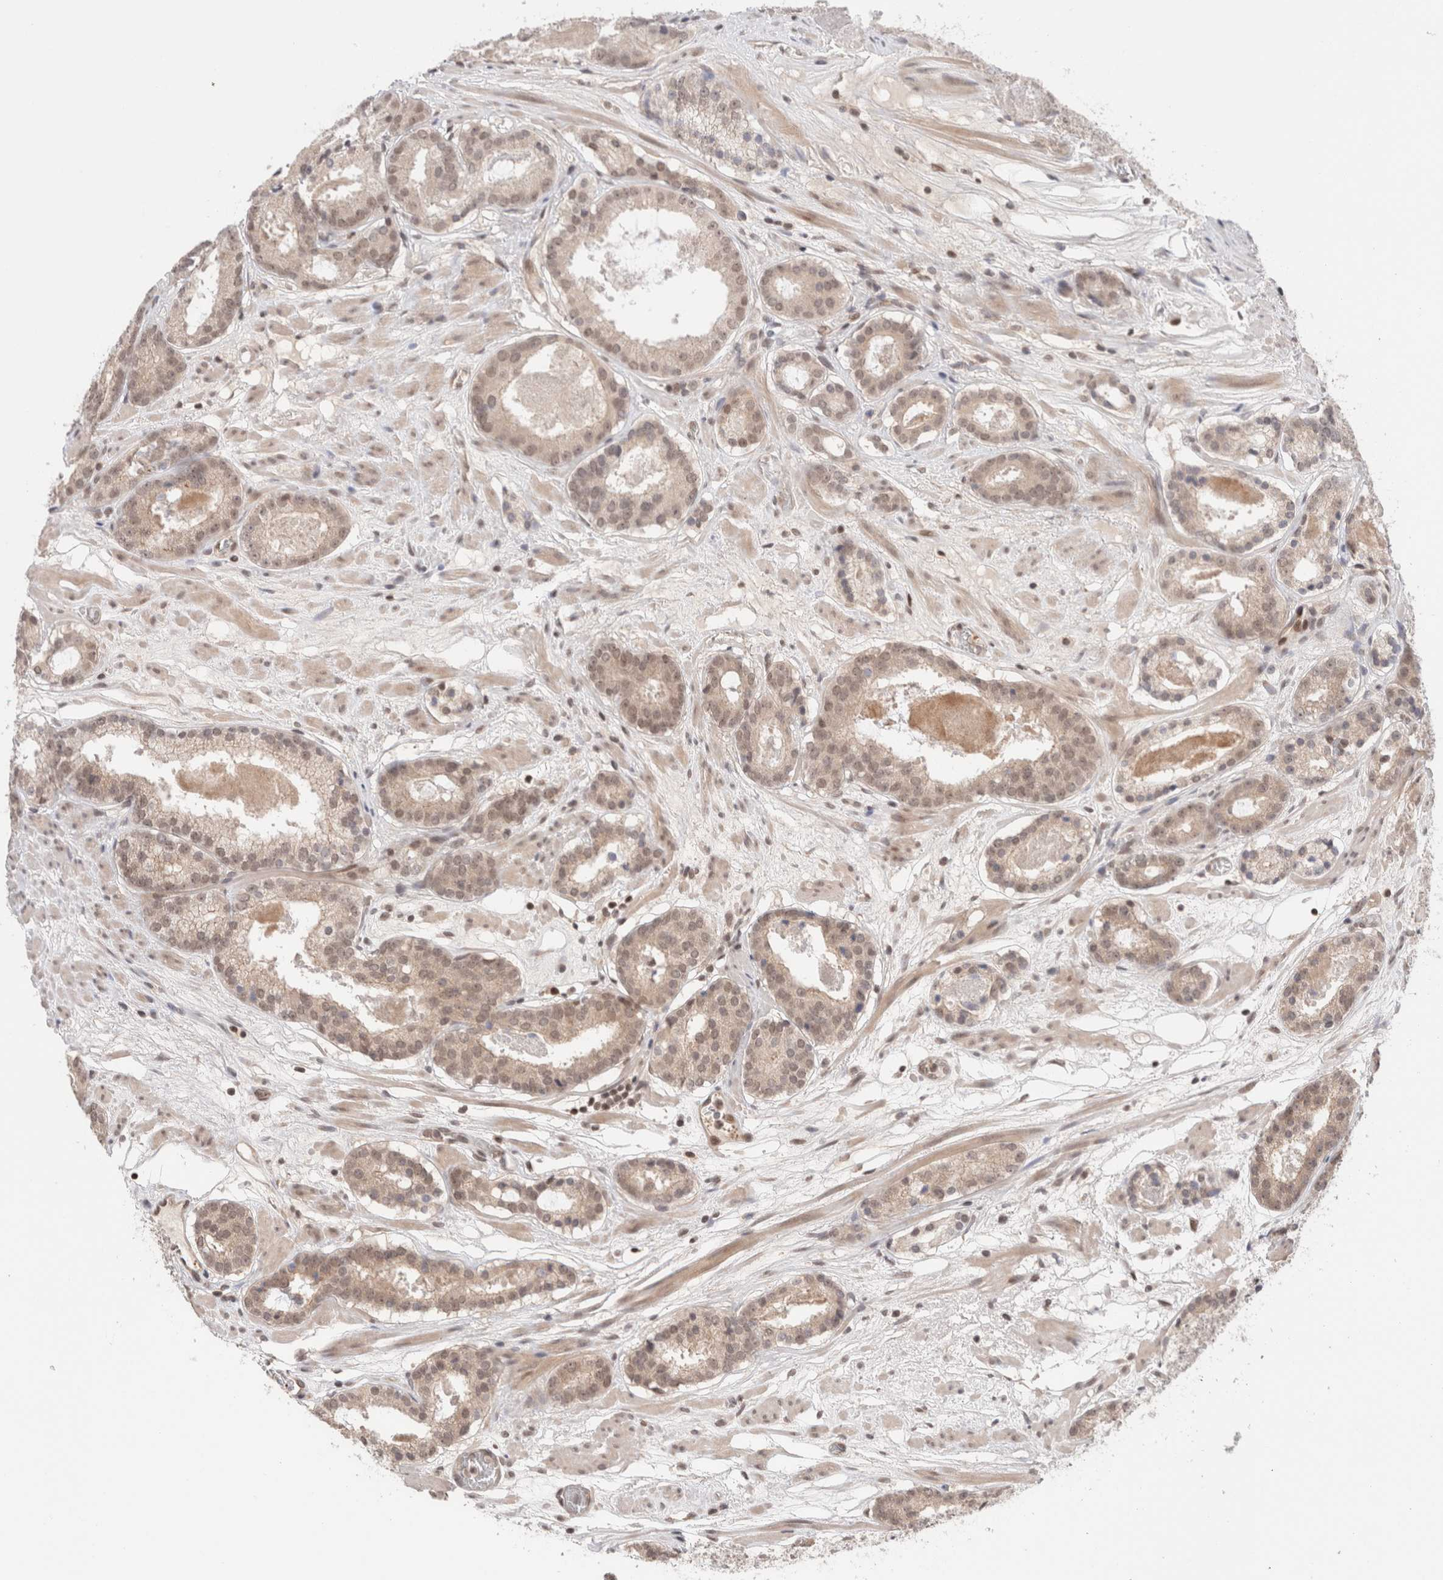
{"staining": {"intensity": "weak", "quantity": ">75%", "location": "cytoplasmic/membranous,nuclear"}, "tissue": "prostate cancer", "cell_type": "Tumor cells", "image_type": "cancer", "snomed": [{"axis": "morphology", "description": "Adenocarcinoma, Low grade"}, {"axis": "topography", "description": "Prostate"}], "caption": "DAB immunohistochemical staining of prostate low-grade adenocarcinoma shows weak cytoplasmic/membranous and nuclear protein positivity in approximately >75% of tumor cells.", "gene": "GATAD2A", "patient": {"sex": "male", "age": 69}}